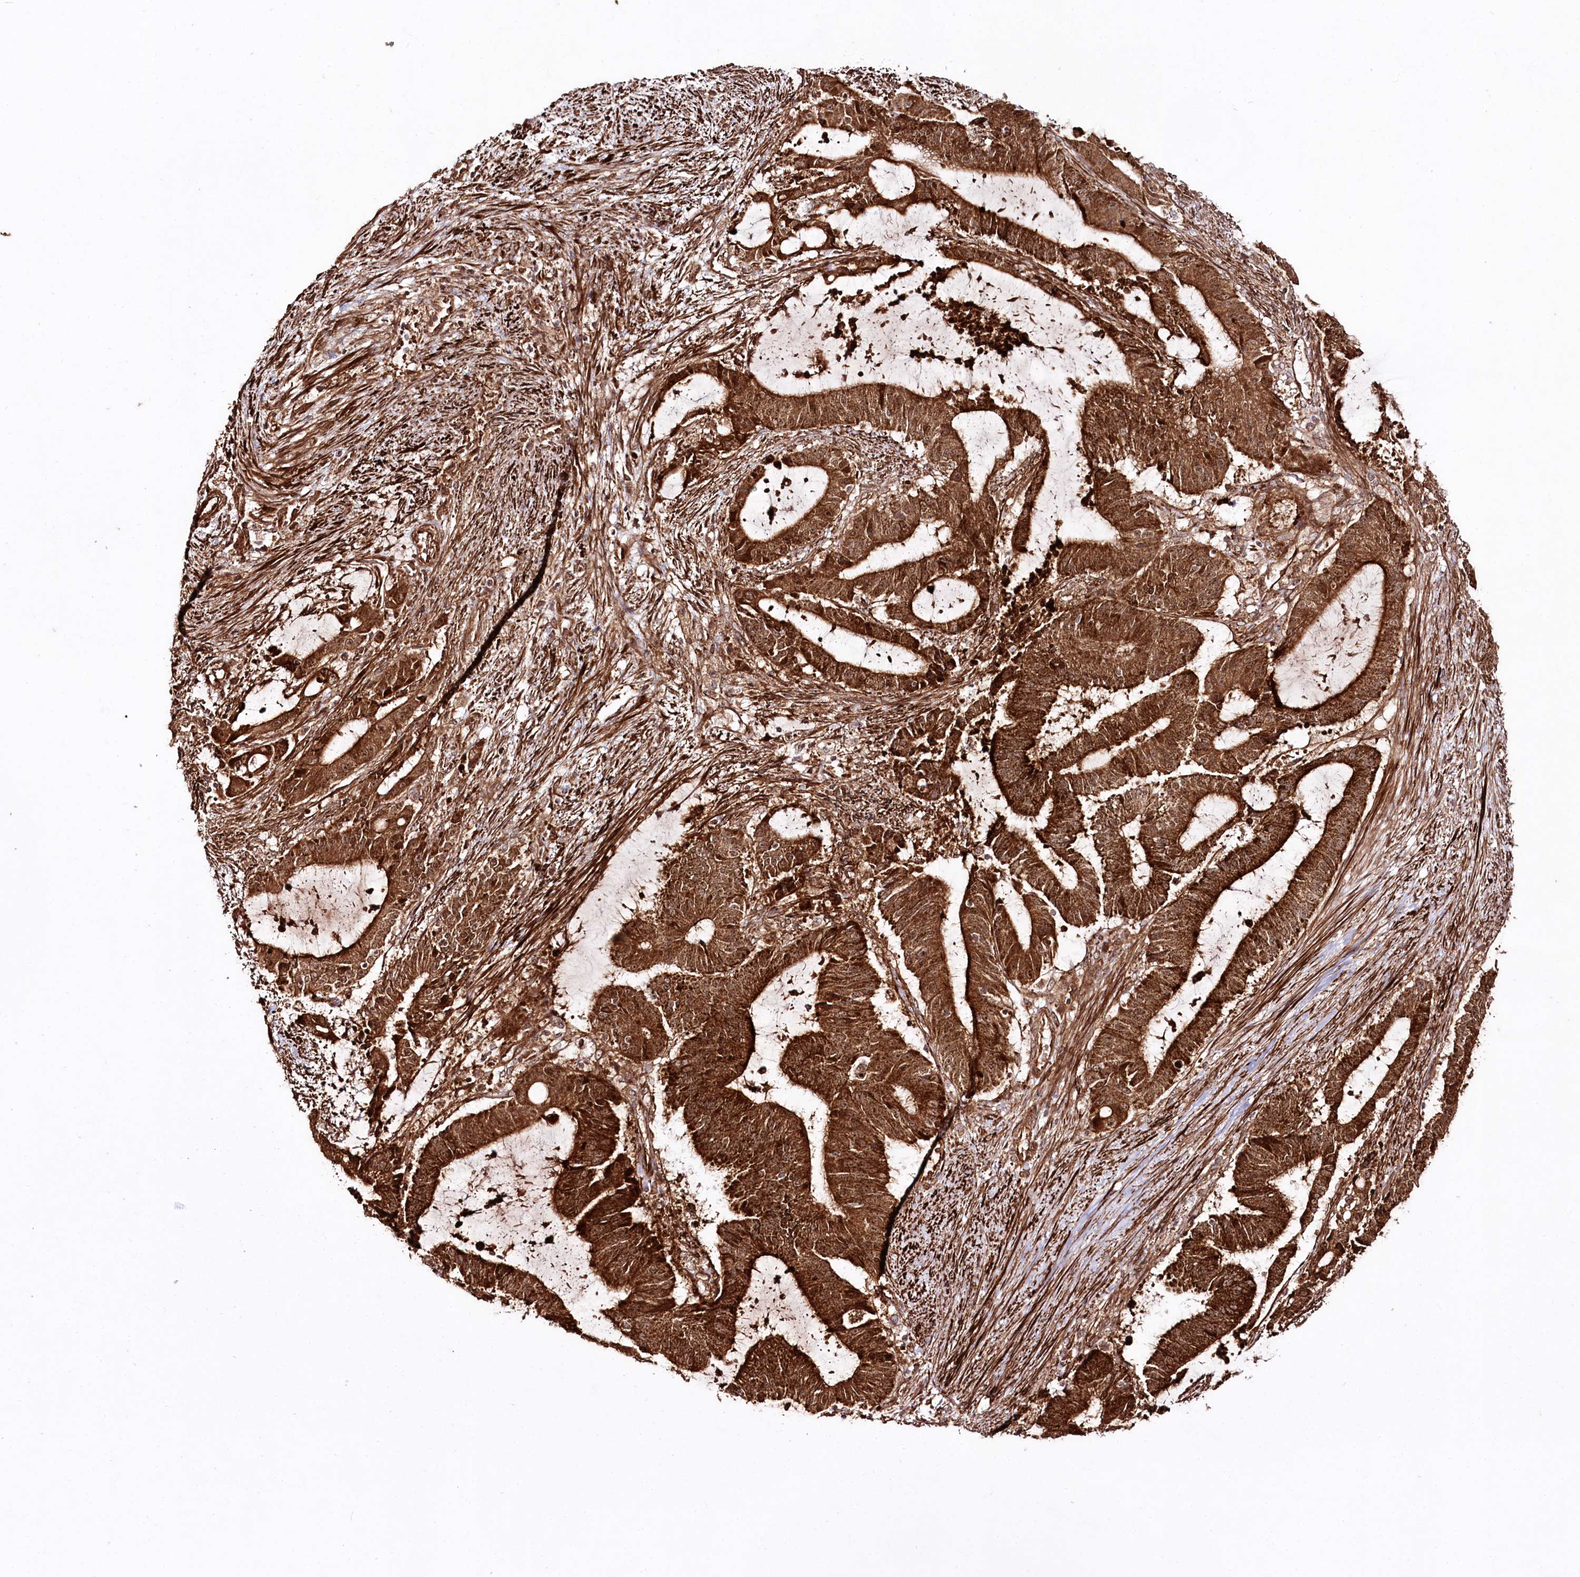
{"staining": {"intensity": "strong", "quantity": ">75%", "location": "cytoplasmic/membranous"}, "tissue": "liver cancer", "cell_type": "Tumor cells", "image_type": "cancer", "snomed": [{"axis": "morphology", "description": "Normal tissue, NOS"}, {"axis": "morphology", "description": "Cholangiocarcinoma"}, {"axis": "topography", "description": "Liver"}, {"axis": "topography", "description": "Peripheral nerve tissue"}], "caption": "Cholangiocarcinoma (liver) stained with a brown dye demonstrates strong cytoplasmic/membranous positive staining in about >75% of tumor cells.", "gene": "REXO2", "patient": {"sex": "female", "age": 73}}